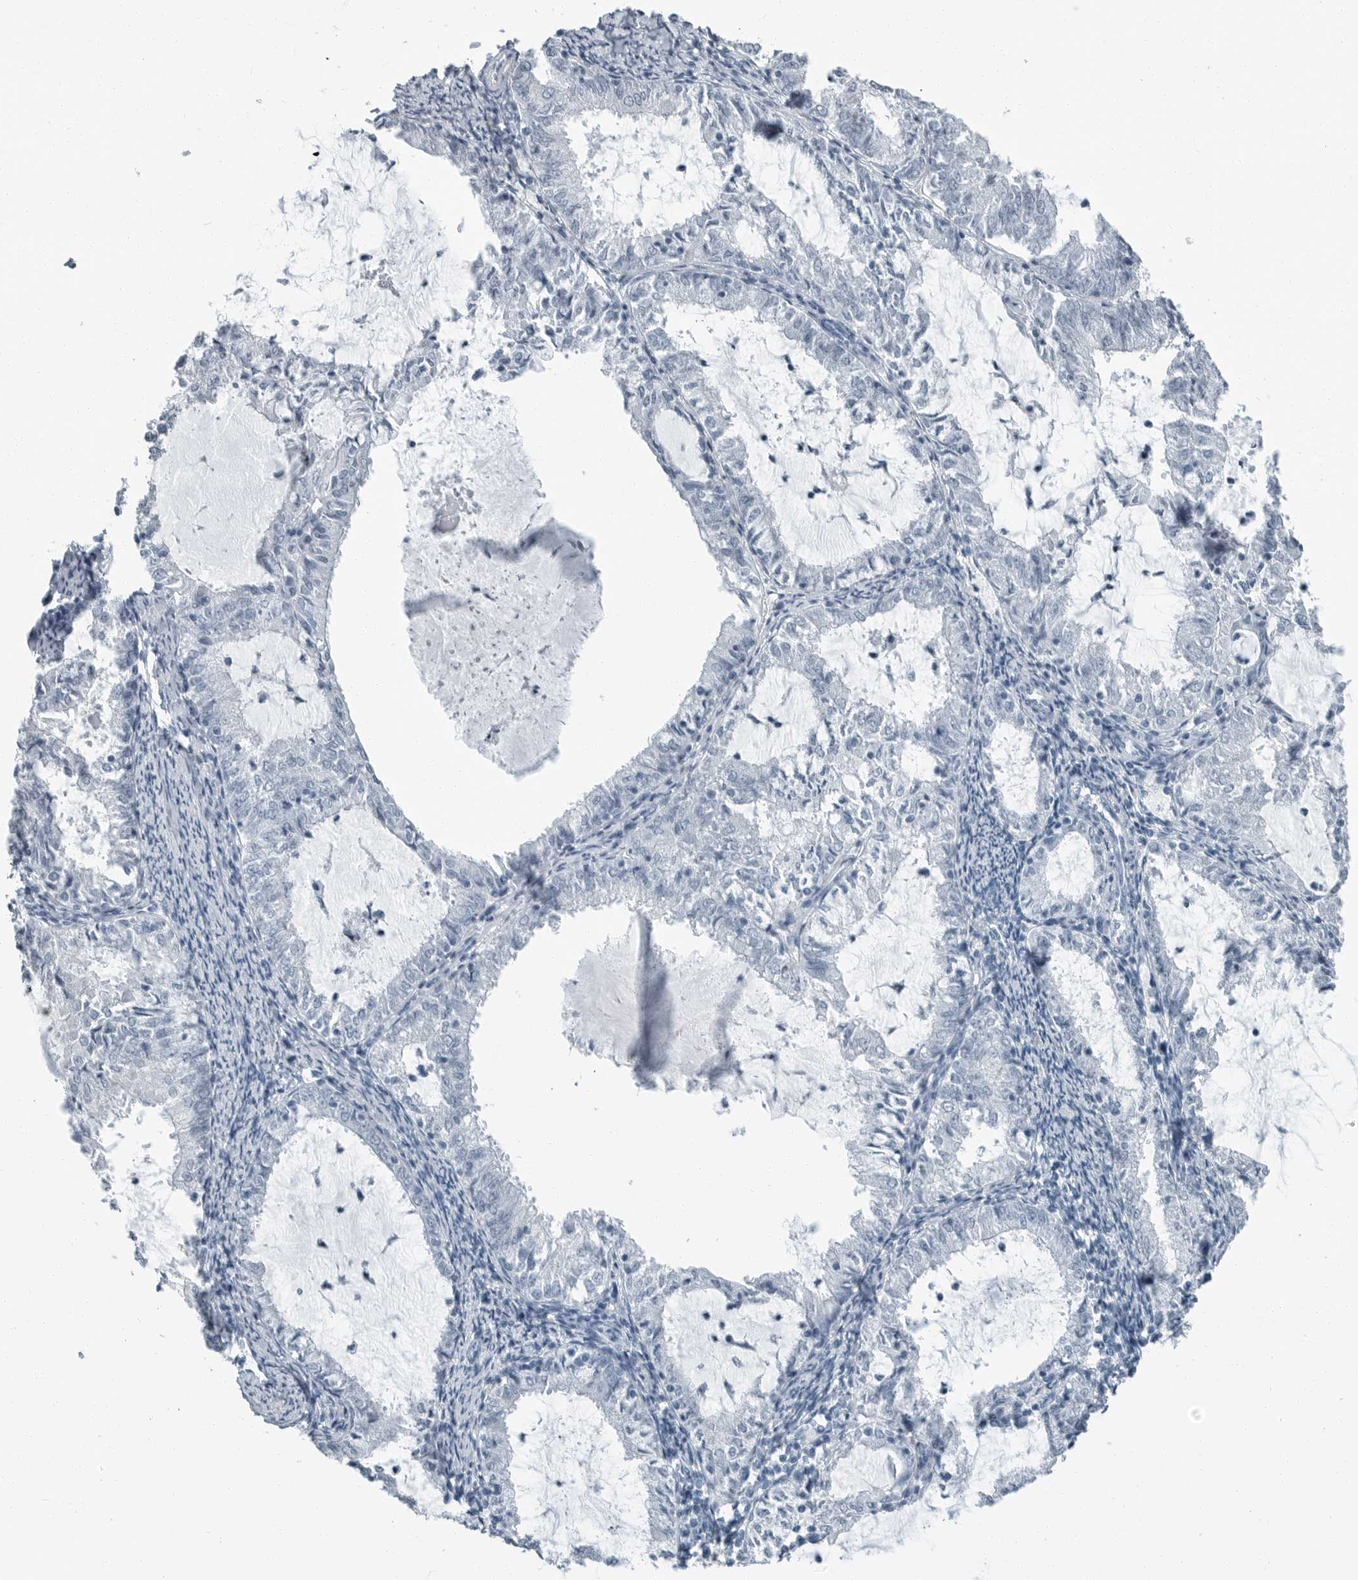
{"staining": {"intensity": "negative", "quantity": "none", "location": "none"}, "tissue": "endometrial cancer", "cell_type": "Tumor cells", "image_type": "cancer", "snomed": [{"axis": "morphology", "description": "Adenocarcinoma, NOS"}, {"axis": "topography", "description": "Endometrium"}], "caption": "This is an immunohistochemistry (IHC) micrograph of human endometrial cancer (adenocarcinoma). There is no positivity in tumor cells.", "gene": "FABP6", "patient": {"sex": "female", "age": 57}}